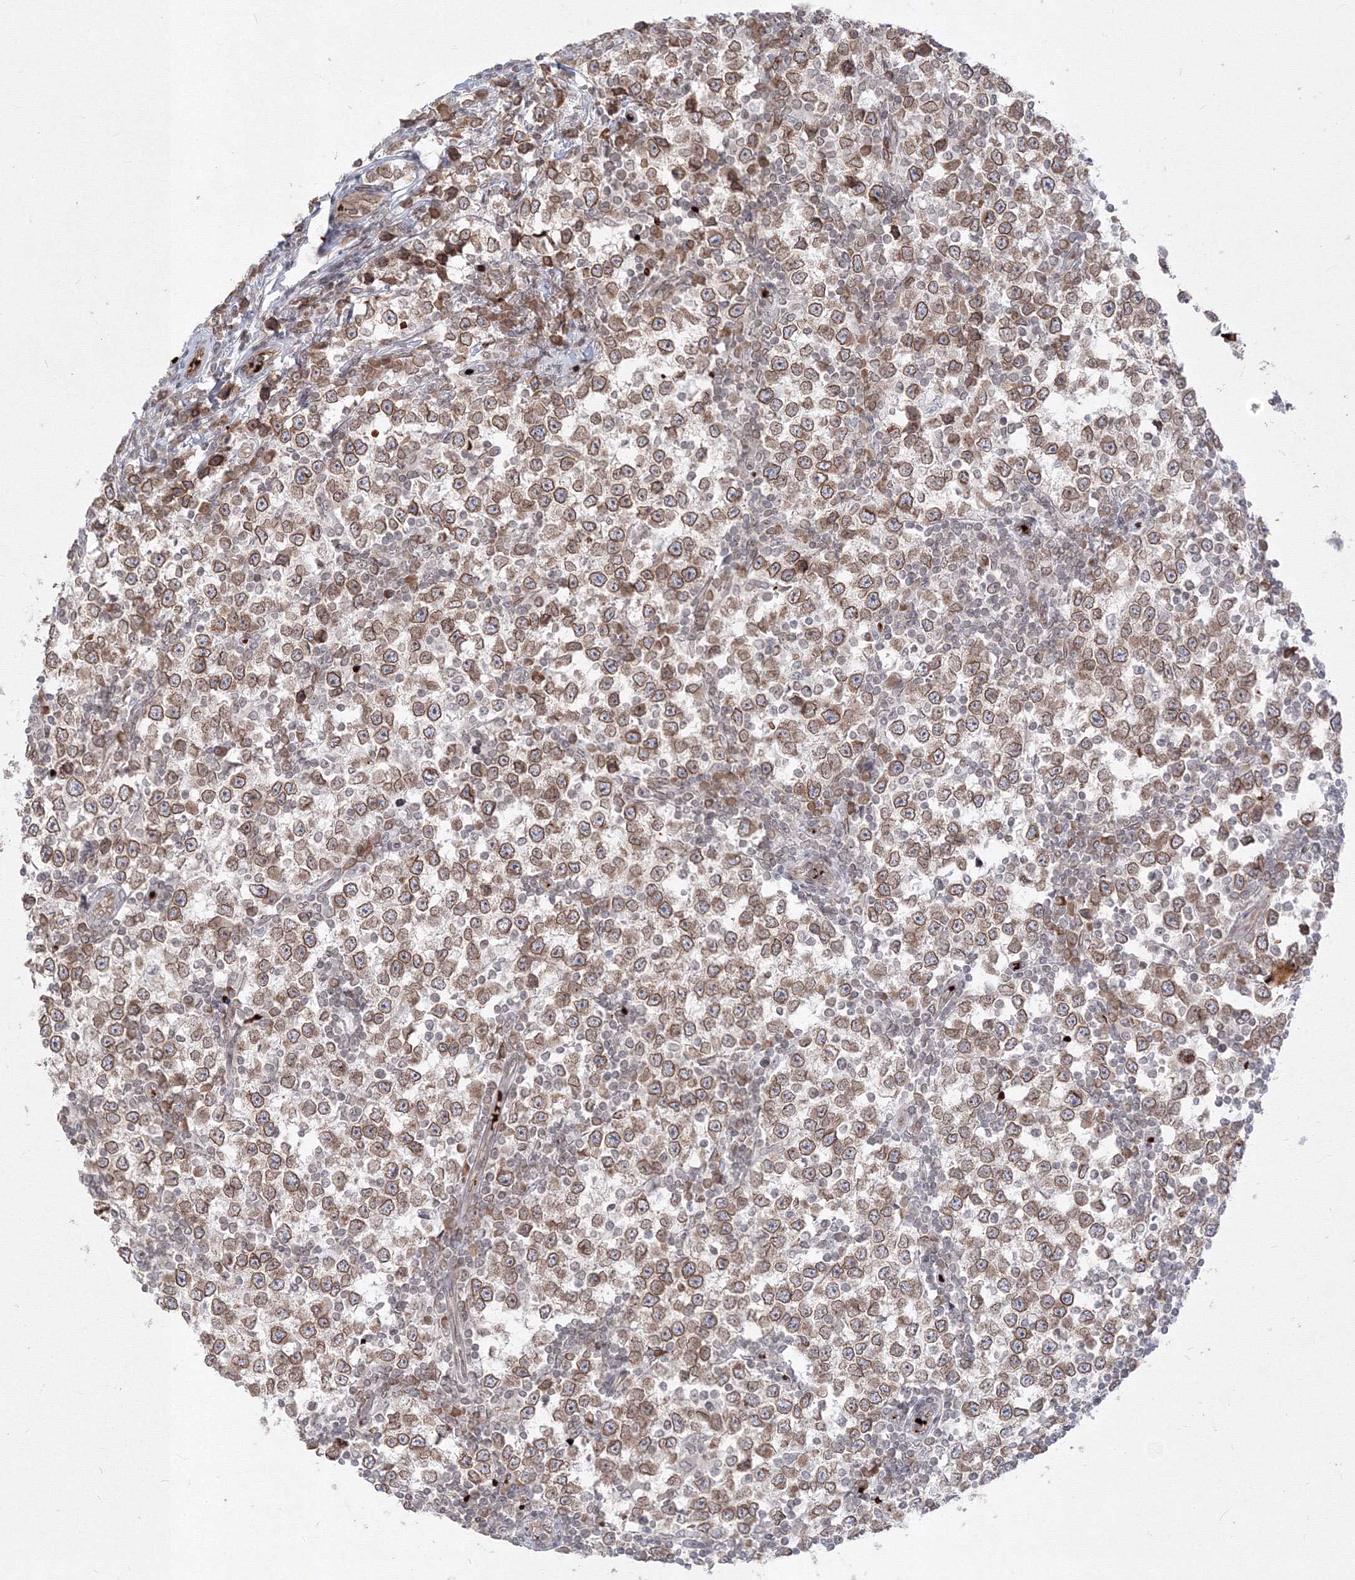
{"staining": {"intensity": "moderate", "quantity": ">75%", "location": "cytoplasmic/membranous,nuclear"}, "tissue": "testis cancer", "cell_type": "Tumor cells", "image_type": "cancer", "snomed": [{"axis": "morphology", "description": "Seminoma, NOS"}, {"axis": "topography", "description": "Testis"}], "caption": "Testis seminoma tissue reveals moderate cytoplasmic/membranous and nuclear positivity in approximately >75% of tumor cells", "gene": "DNAJB2", "patient": {"sex": "male", "age": 65}}